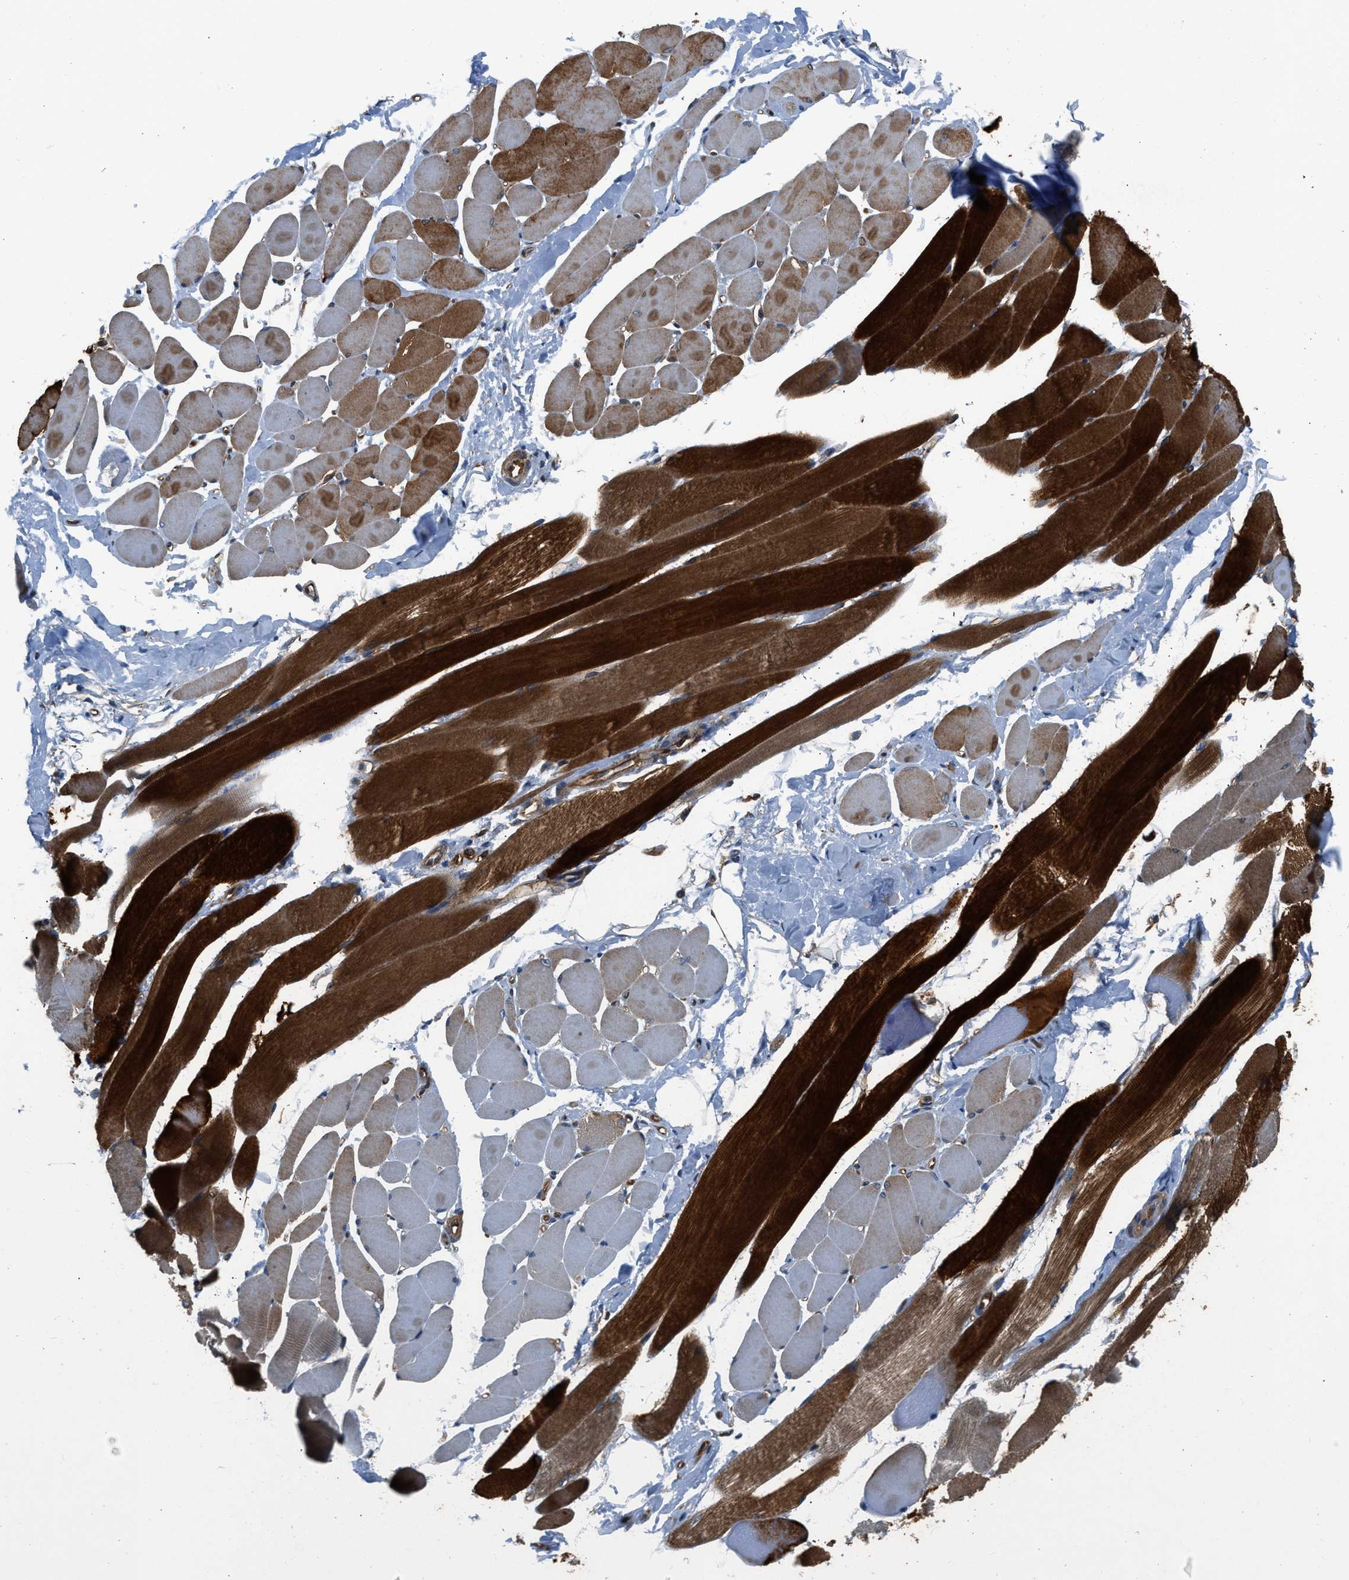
{"staining": {"intensity": "strong", "quantity": "25%-75%", "location": "cytoplasmic/membranous"}, "tissue": "skeletal muscle", "cell_type": "Myocytes", "image_type": "normal", "snomed": [{"axis": "morphology", "description": "Normal tissue, NOS"}, {"axis": "topography", "description": "Skeletal muscle"}, {"axis": "topography", "description": "Peripheral nerve tissue"}], "caption": "The image demonstrates staining of normal skeletal muscle, revealing strong cytoplasmic/membranous protein positivity (brown color) within myocytes. (DAB IHC, brown staining for protein, blue staining for nuclei).", "gene": "PFKP", "patient": {"sex": "female", "age": 84}}